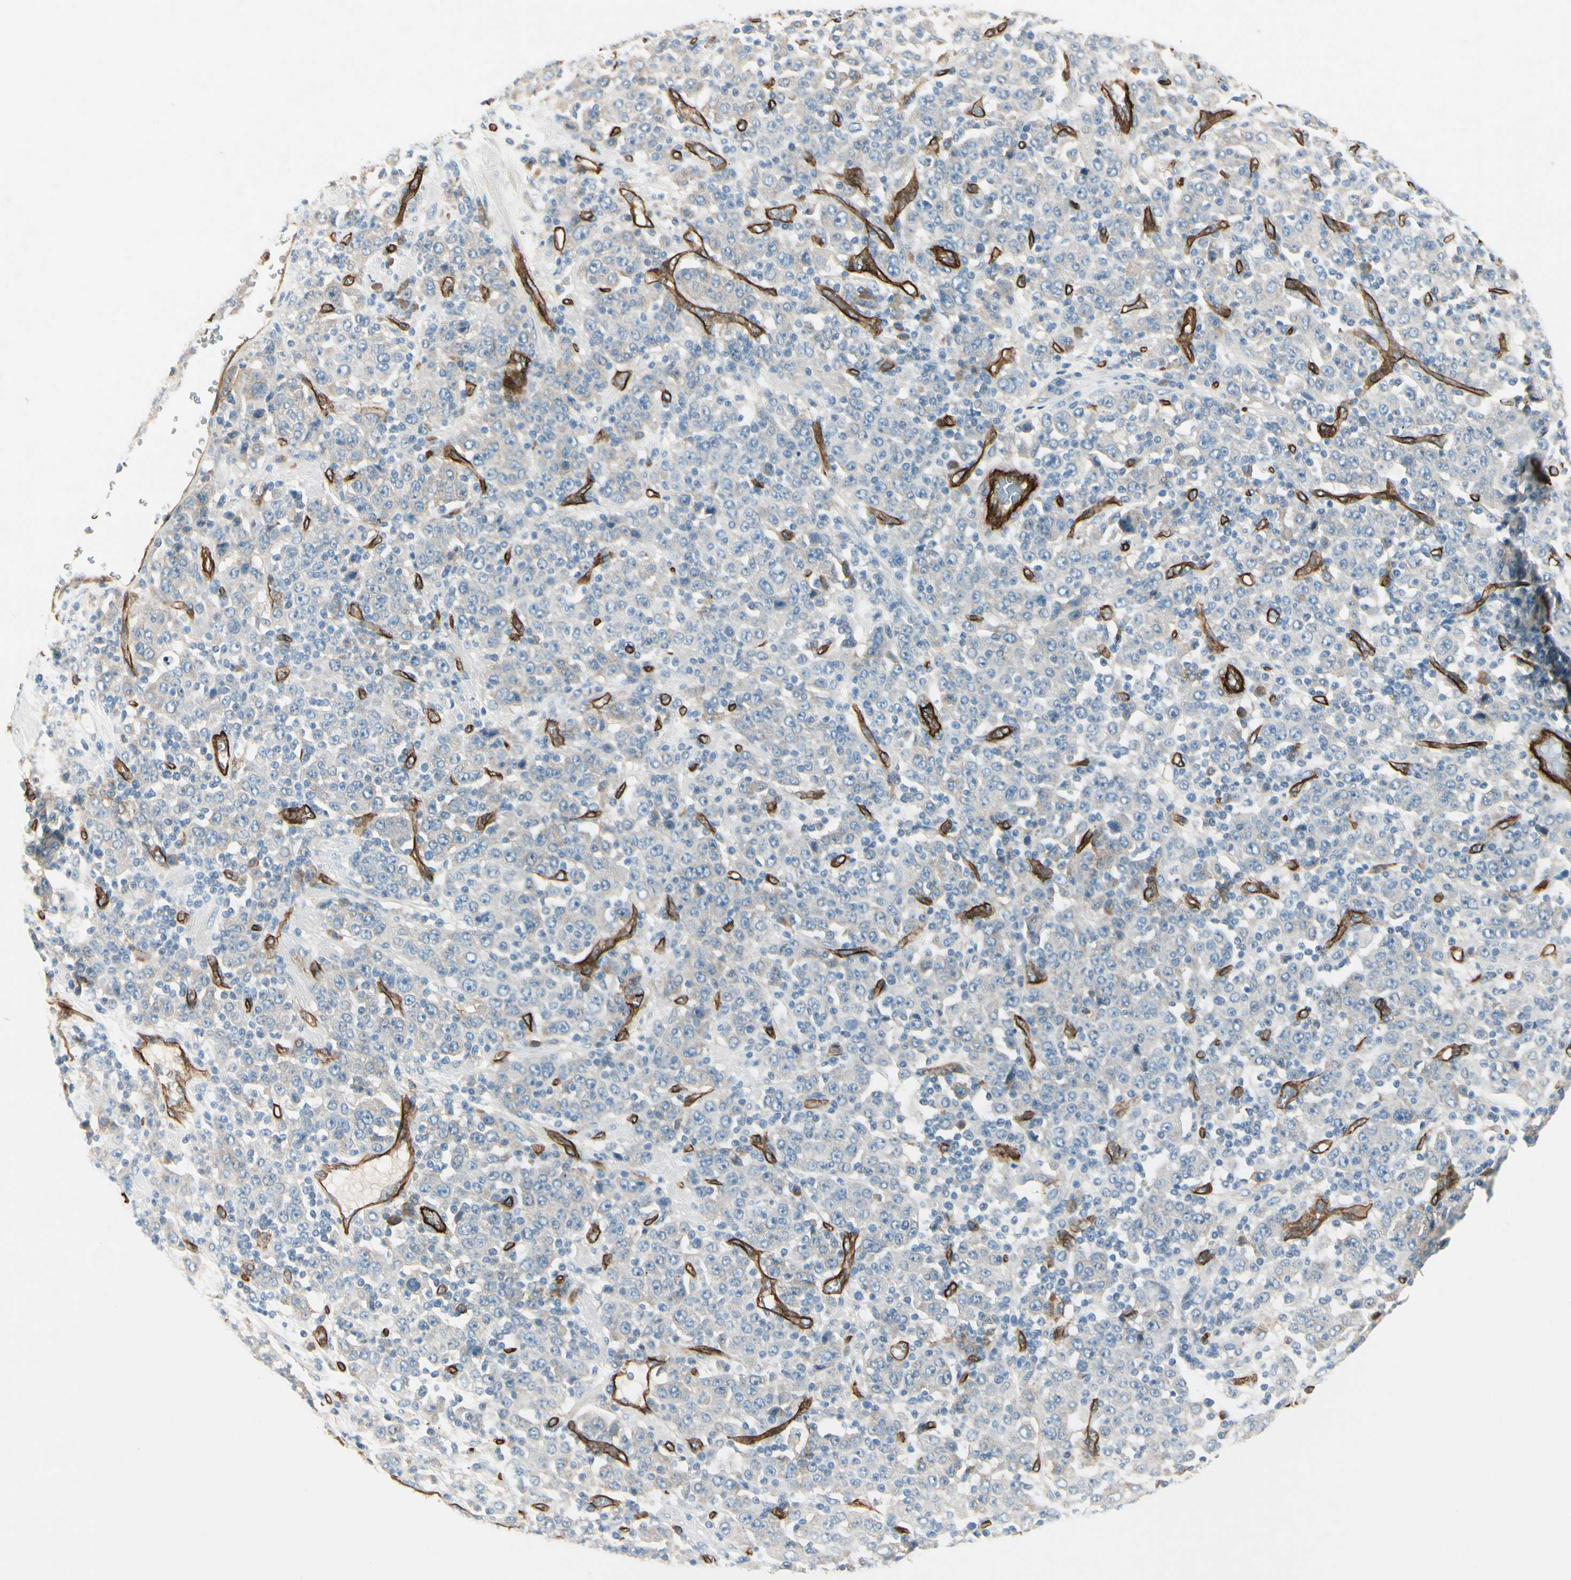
{"staining": {"intensity": "weak", "quantity": "<25%", "location": "cytoplasmic/membranous"}, "tissue": "stomach cancer", "cell_type": "Tumor cells", "image_type": "cancer", "snomed": [{"axis": "morphology", "description": "Normal tissue, NOS"}, {"axis": "morphology", "description": "Adenocarcinoma, NOS"}, {"axis": "topography", "description": "Stomach, upper"}, {"axis": "topography", "description": "Stomach"}], "caption": "Tumor cells show no significant protein positivity in stomach cancer. (DAB IHC, high magnification).", "gene": "CD93", "patient": {"sex": "male", "age": 59}}